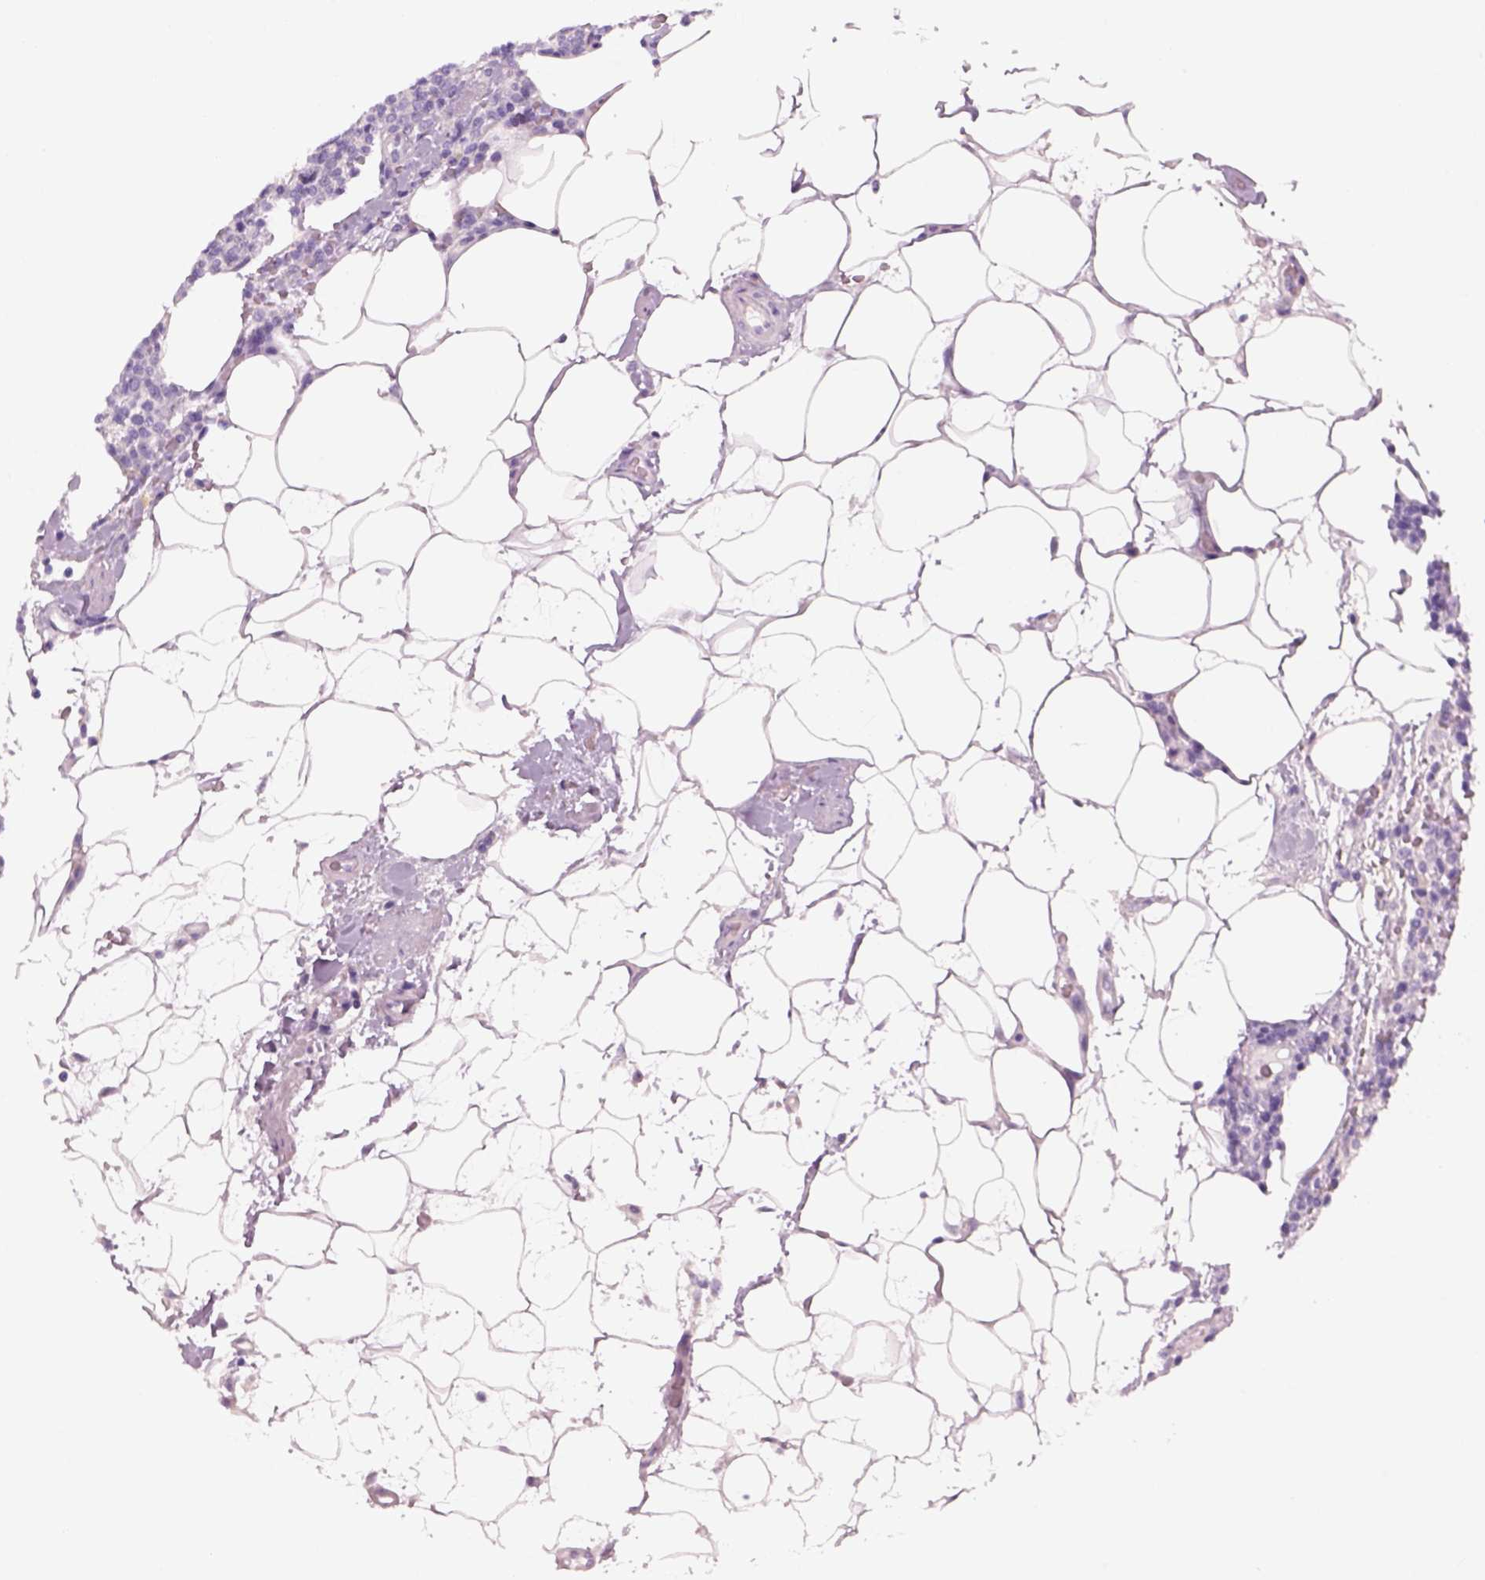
{"staining": {"intensity": "negative", "quantity": "none", "location": "none"}, "tissue": "lymphoma", "cell_type": "Tumor cells", "image_type": "cancer", "snomed": [{"axis": "morphology", "description": "Malignant lymphoma, non-Hodgkin's type, High grade"}, {"axis": "topography", "description": "Lymph node"}], "caption": "DAB (3,3'-diaminobenzidine) immunohistochemical staining of malignant lymphoma, non-Hodgkin's type (high-grade) reveals no significant positivity in tumor cells. Nuclei are stained in blue.", "gene": "MDH1B", "patient": {"sex": "male", "age": 61}}